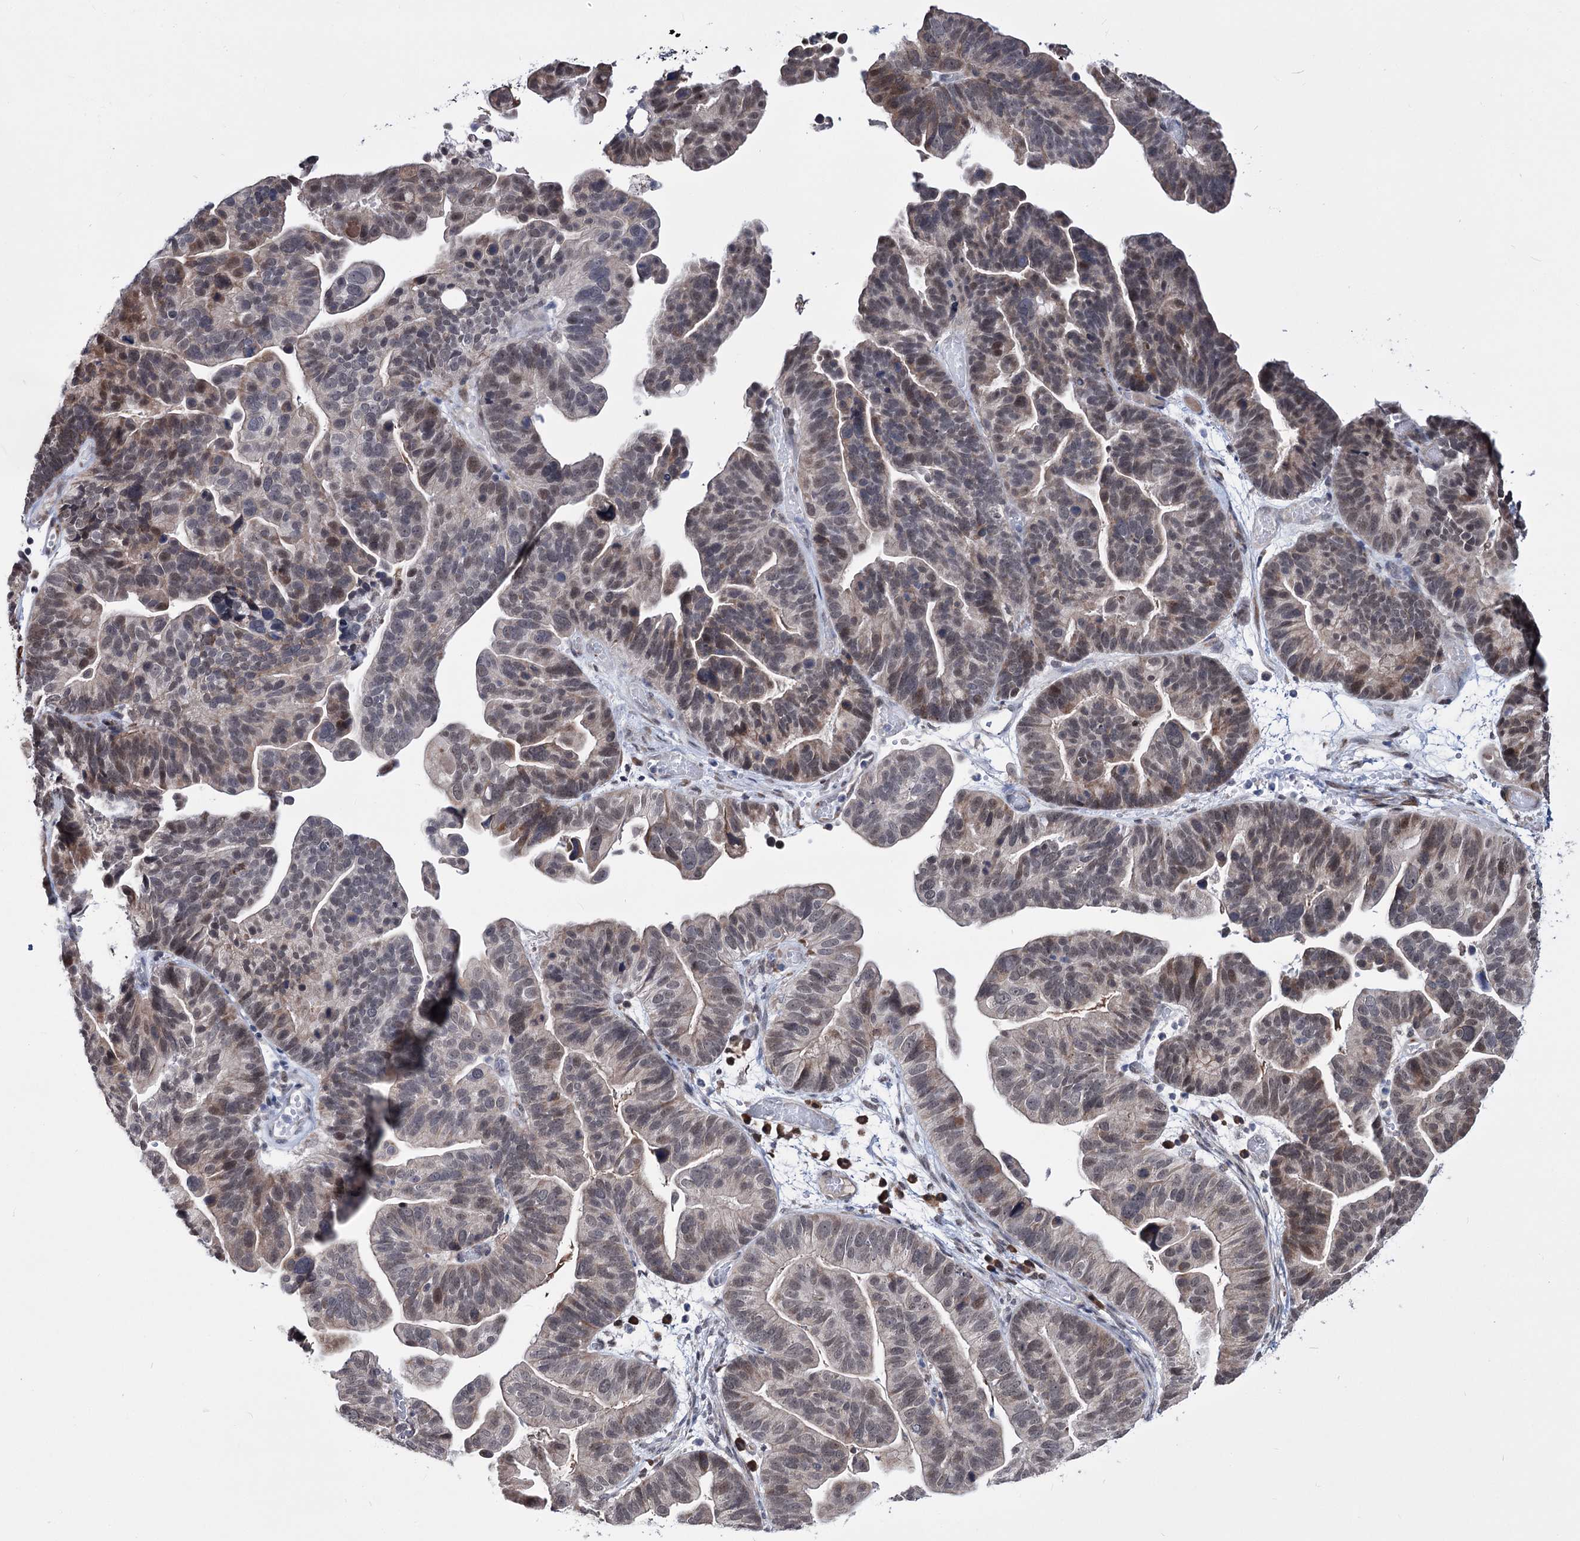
{"staining": {"intensity": "weak", "quantity": "<25%", "location": "cytoplasmic/membranous,nuclear"}, "tissue": "ovarian cancer", "cell_type": "Tumor cells", "image_type": "cancer", "snomed": [{"axis": "morphology", "description": "Cystadenocarcinoma, serous, NOS"}, {"axis": "topography", "description": "Ovary"}], "caption": "Immunohistochemistry of human serous cystadenocarcinoma (ovarian) shows no expression in tumor cells.", "gene": "PPRC1", "patient": {"sex": "female", "age": 56}}